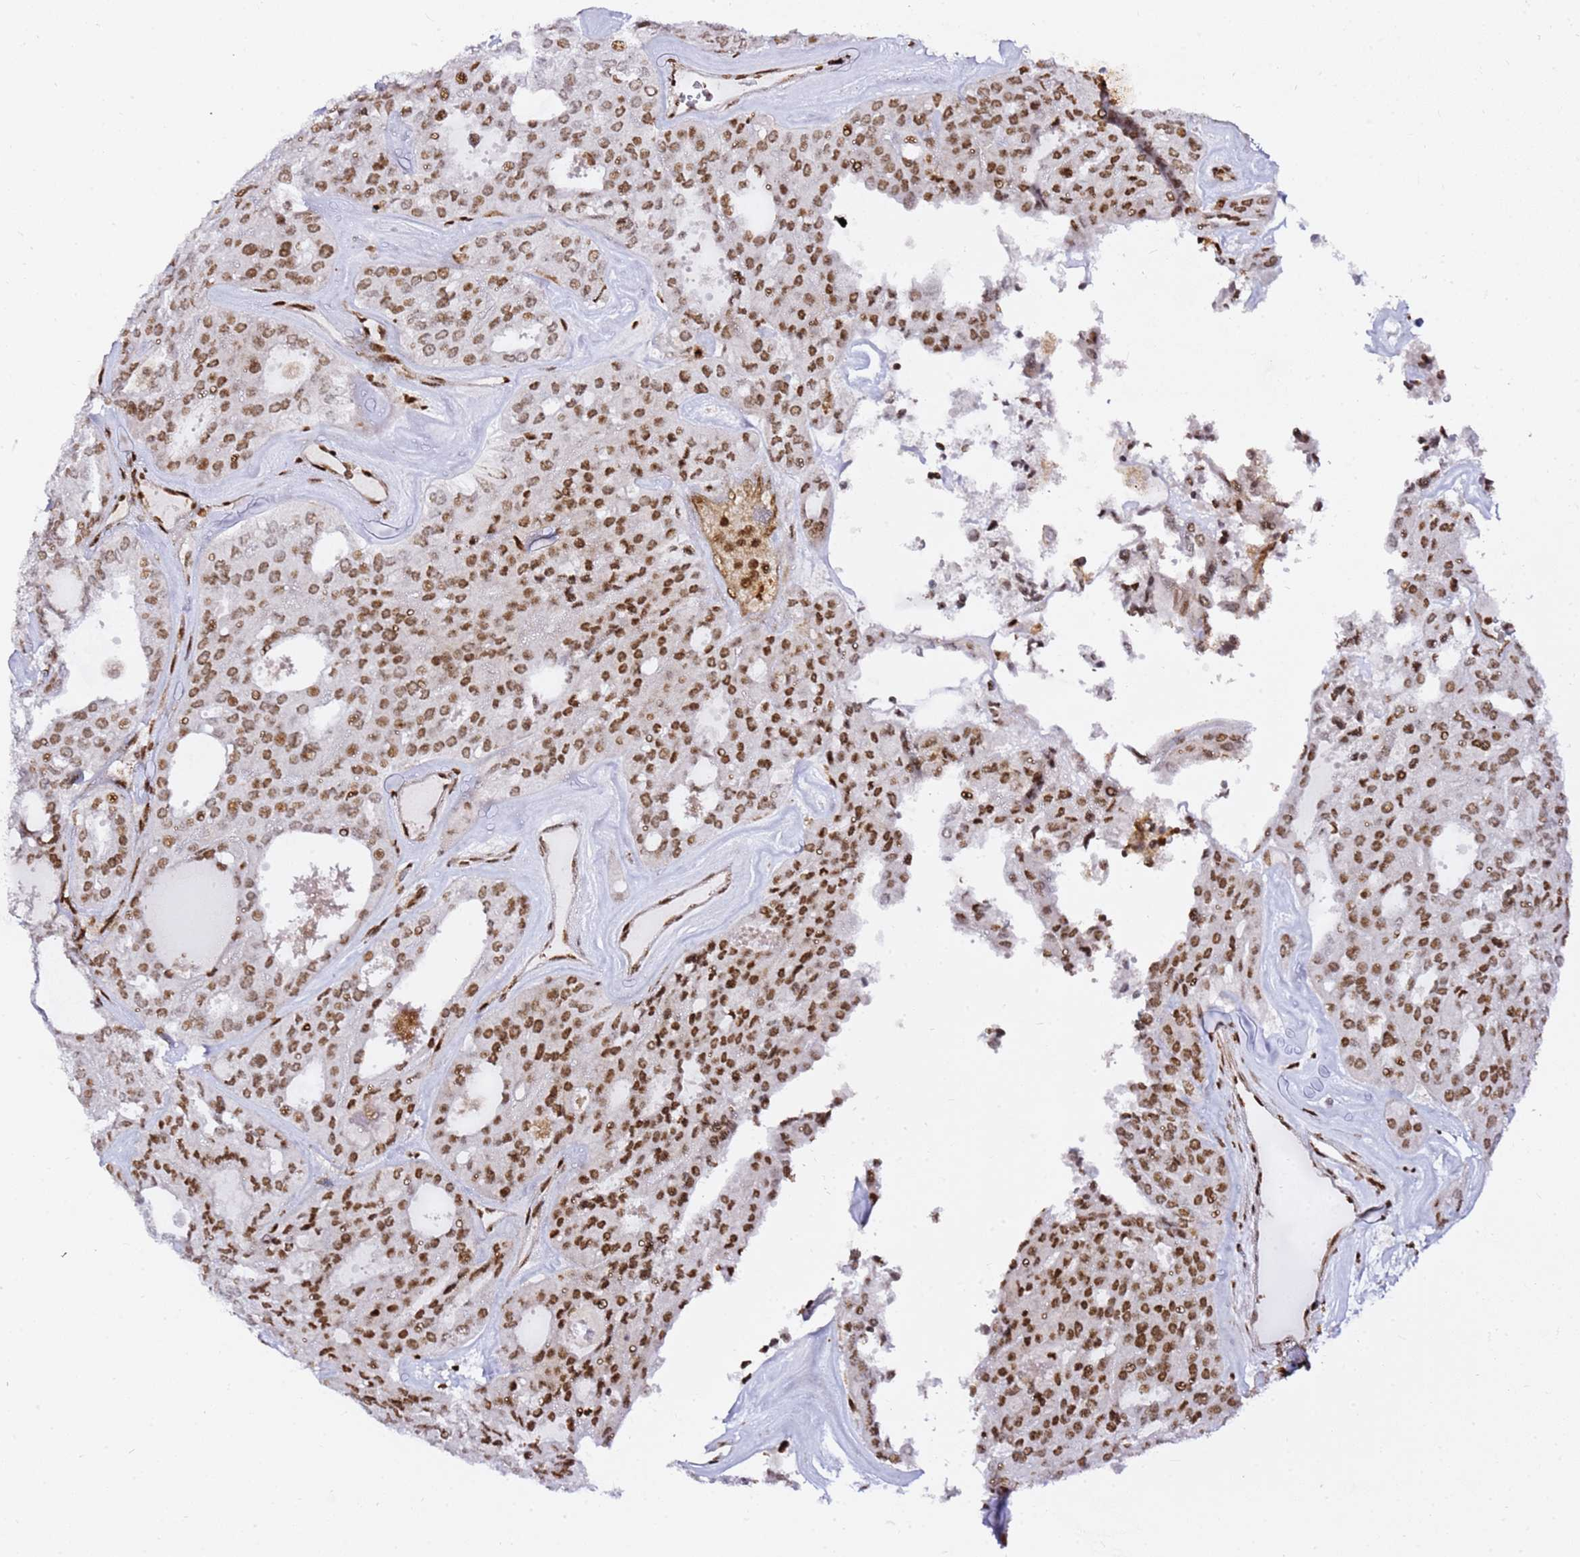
{"staining": {"intensity": "strong", "quantity": ">75%", "location": "nuclear"}, "tissue": "thyroid cancer", "cell_type": "Tumor cells", "image_type": "cancer", "snomed": [{"axis": "morphology", "description": "Follicular adenoma carcinoma, NOS"}, {"axis": "topography", "description": "Thyroid gland"}], "caption": "A brown stain labels strong nuclear expression of a protein in human thyroid follicular adenoma carcinoma tumor cells.", "gene": "GBP2", "patient": {"sex": "male", "age": 75}}